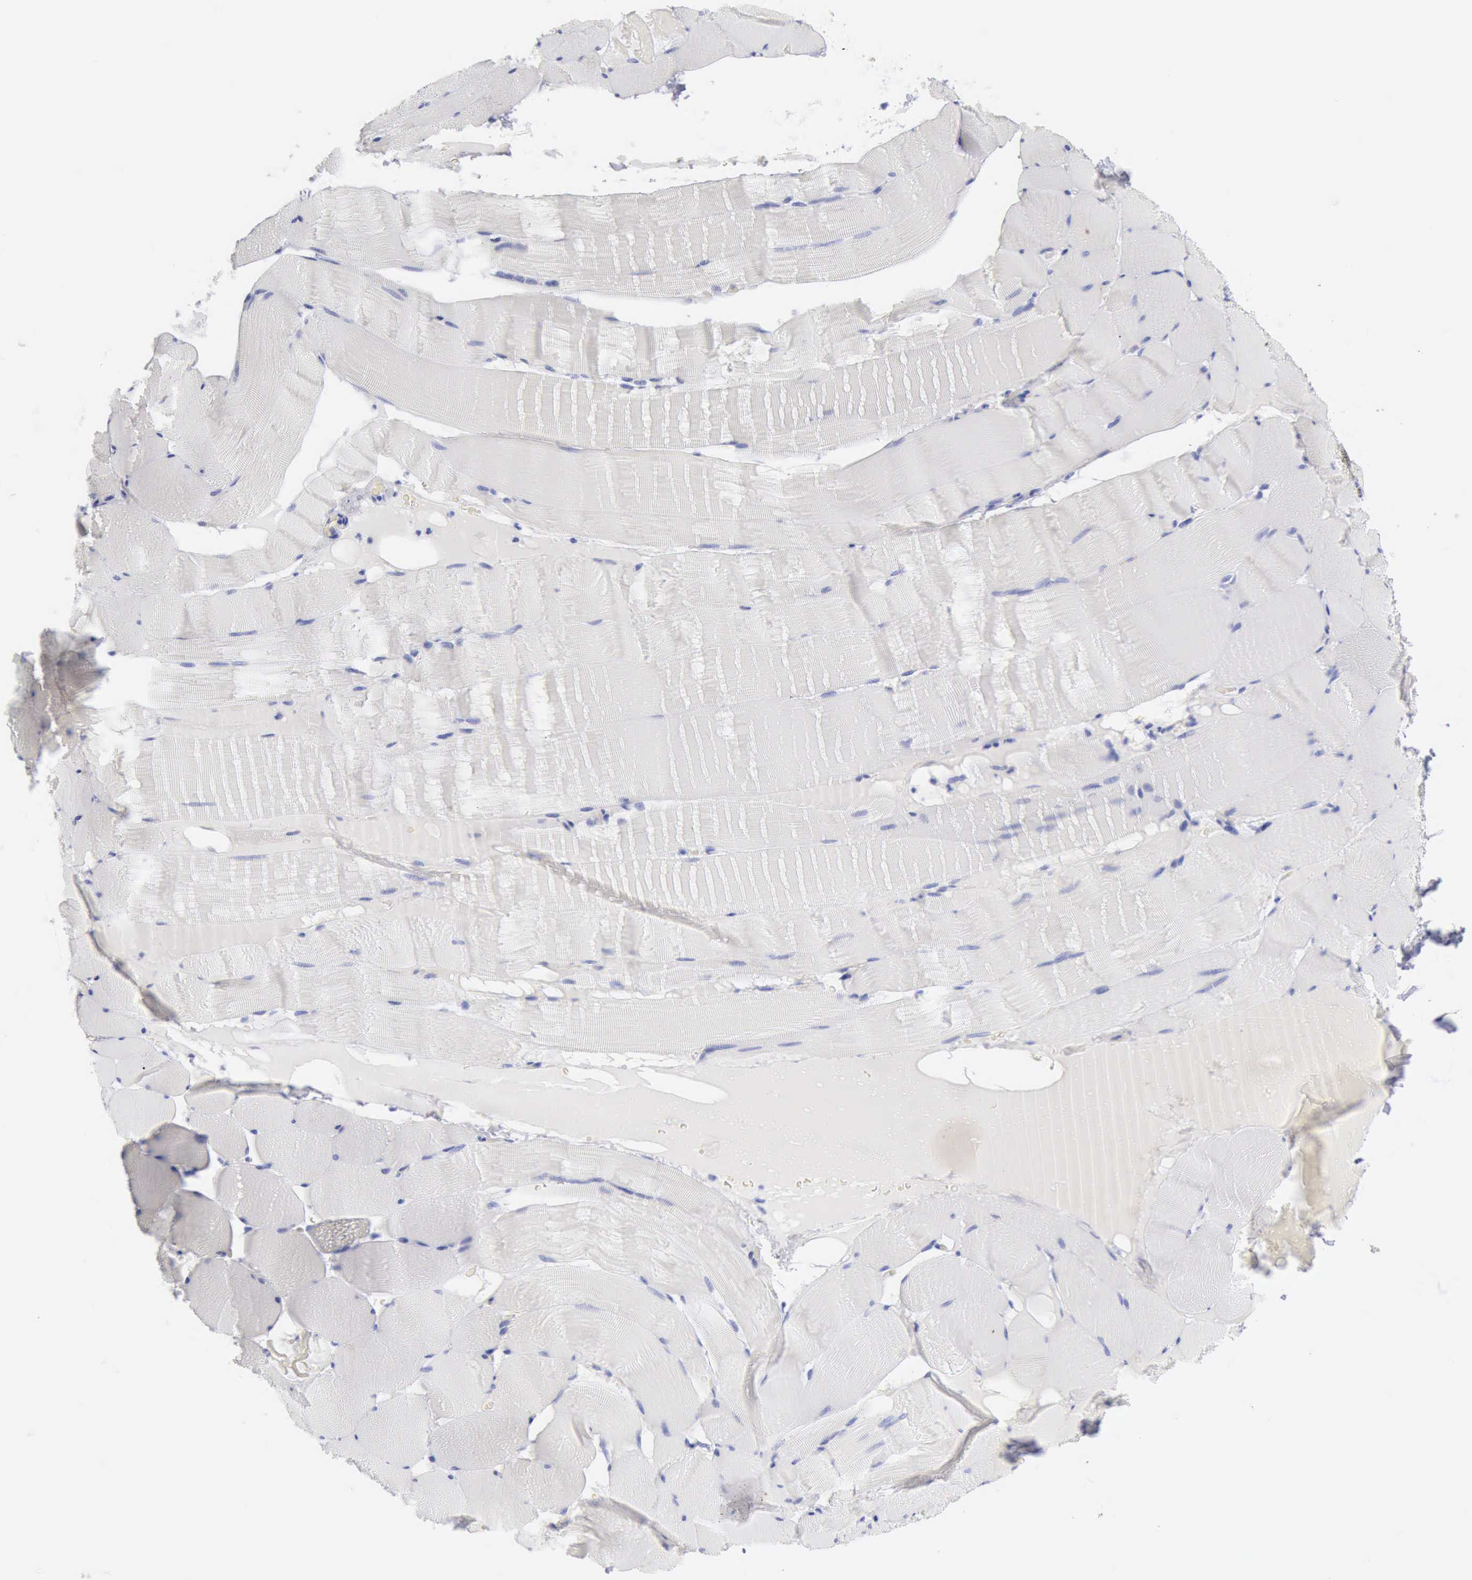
{"staining": {"intensity": "negative", "quantity": "none", "location": "none"}, "tissue": "skeletal muscle", "cell_type": "Myocytes", "image_type": "normal", "snomed": [{"axis": "morphology", "description": "Normal tissue, NOS"}, {"axis": "topography", "description": "Skeletal muscle"}], "caption": "This is an immunohistochemistry image of unremarkable skeletal muscle. There is no staining in myocytes.", "gene": "GZMB", "patient": {"sex": "male", "age": 62}}